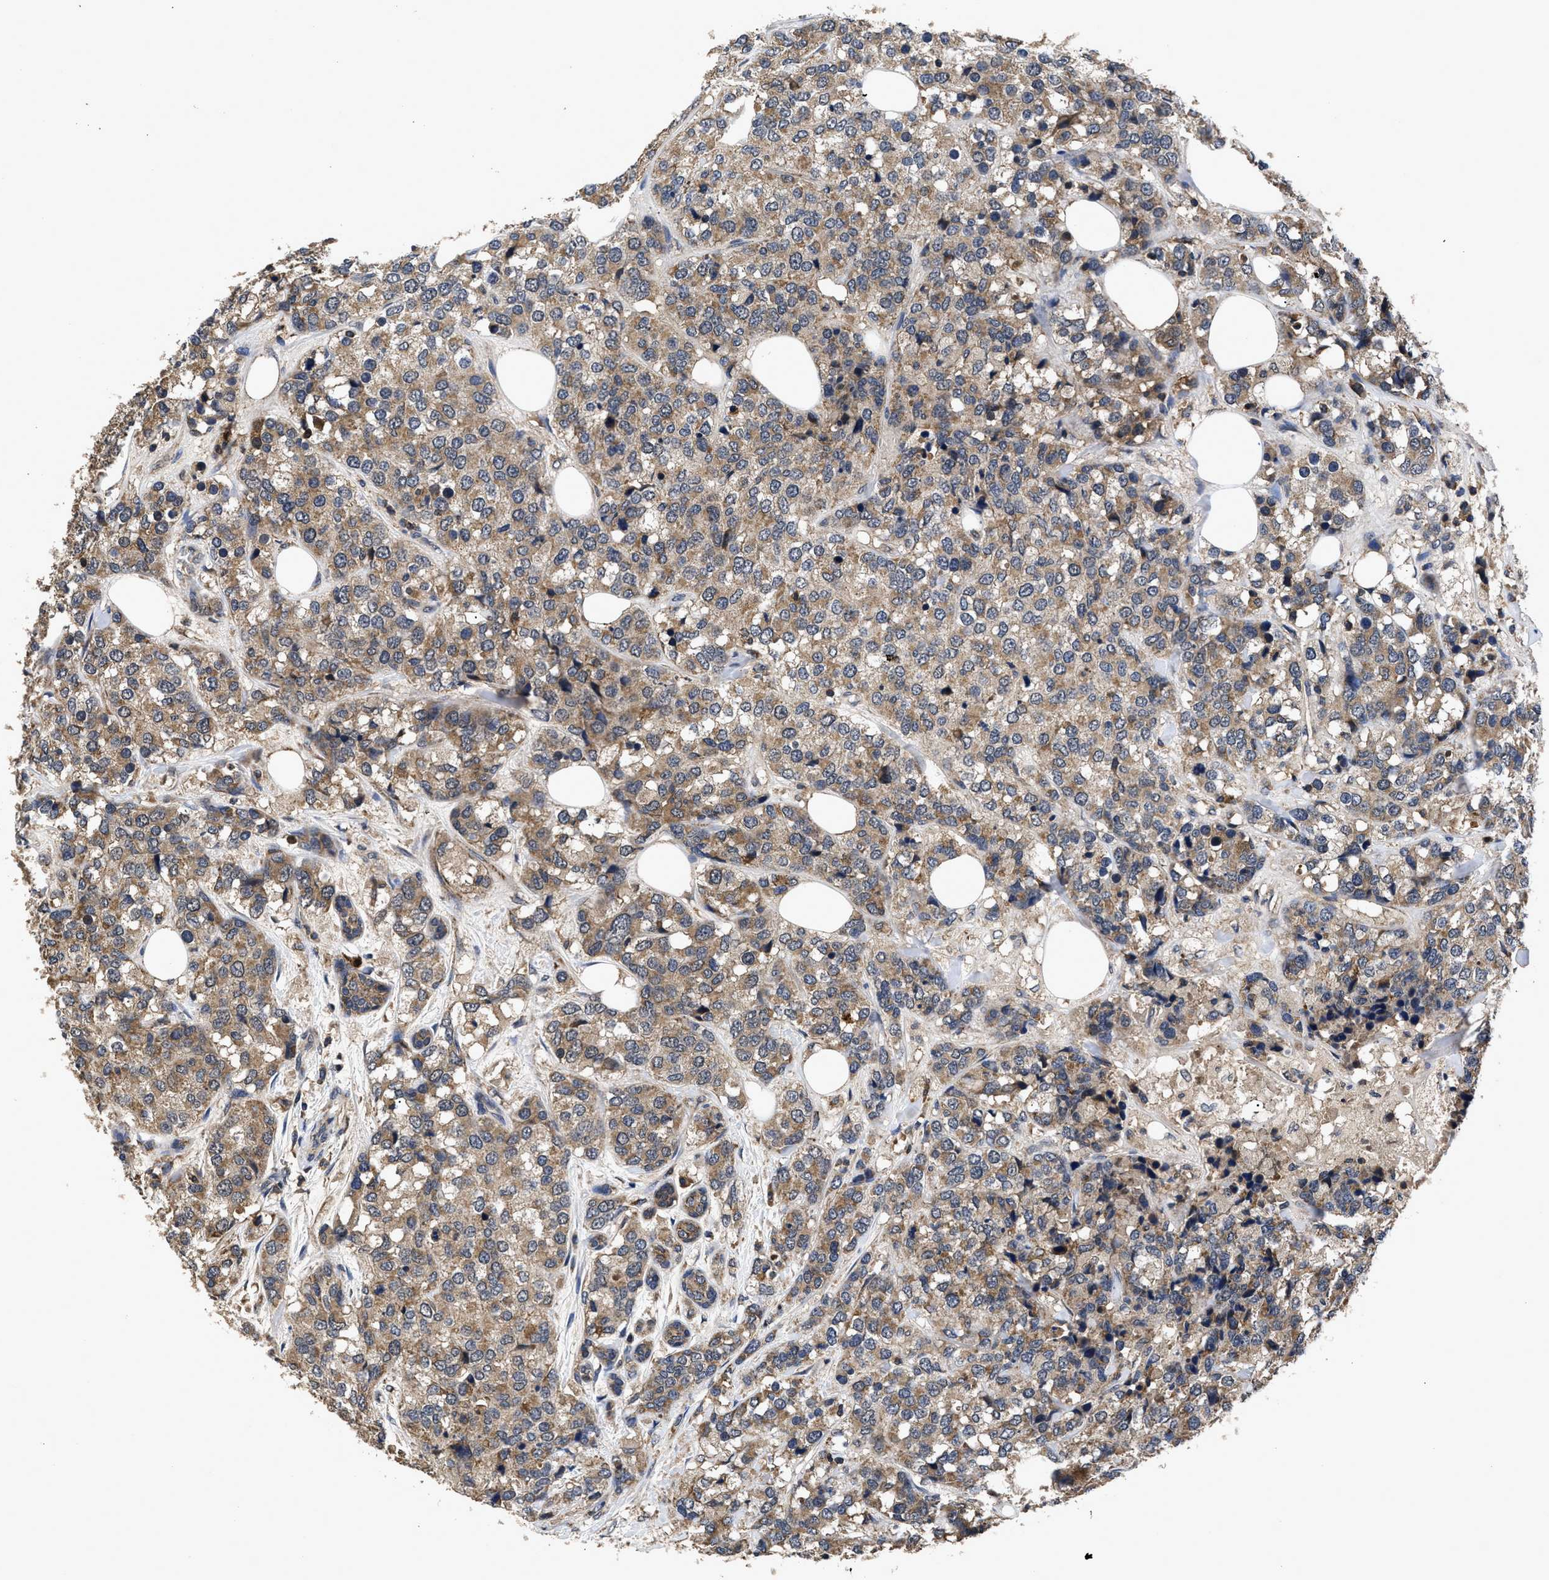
{"staining": {"intensity": "moderate", "quantity": ">75%", "location": "cytoplasmic/membranous"}, "tissue": "breast cancer", "cell_type": "Tumor cells", "image_type": "cancer", "snomed": [{"axis": "morphology", "description": "Lobular carcinoma"}, {"axis": "topography", "description": "Breast"}], "caption": "This is a micrograph of IHC staining of lobular carcinoma (breast), which shows moderate staining in the cytoplasmic/membranous of tumor cells.", "gene": "LRRC3", "patient": {"sex": "female", "age": 59}}